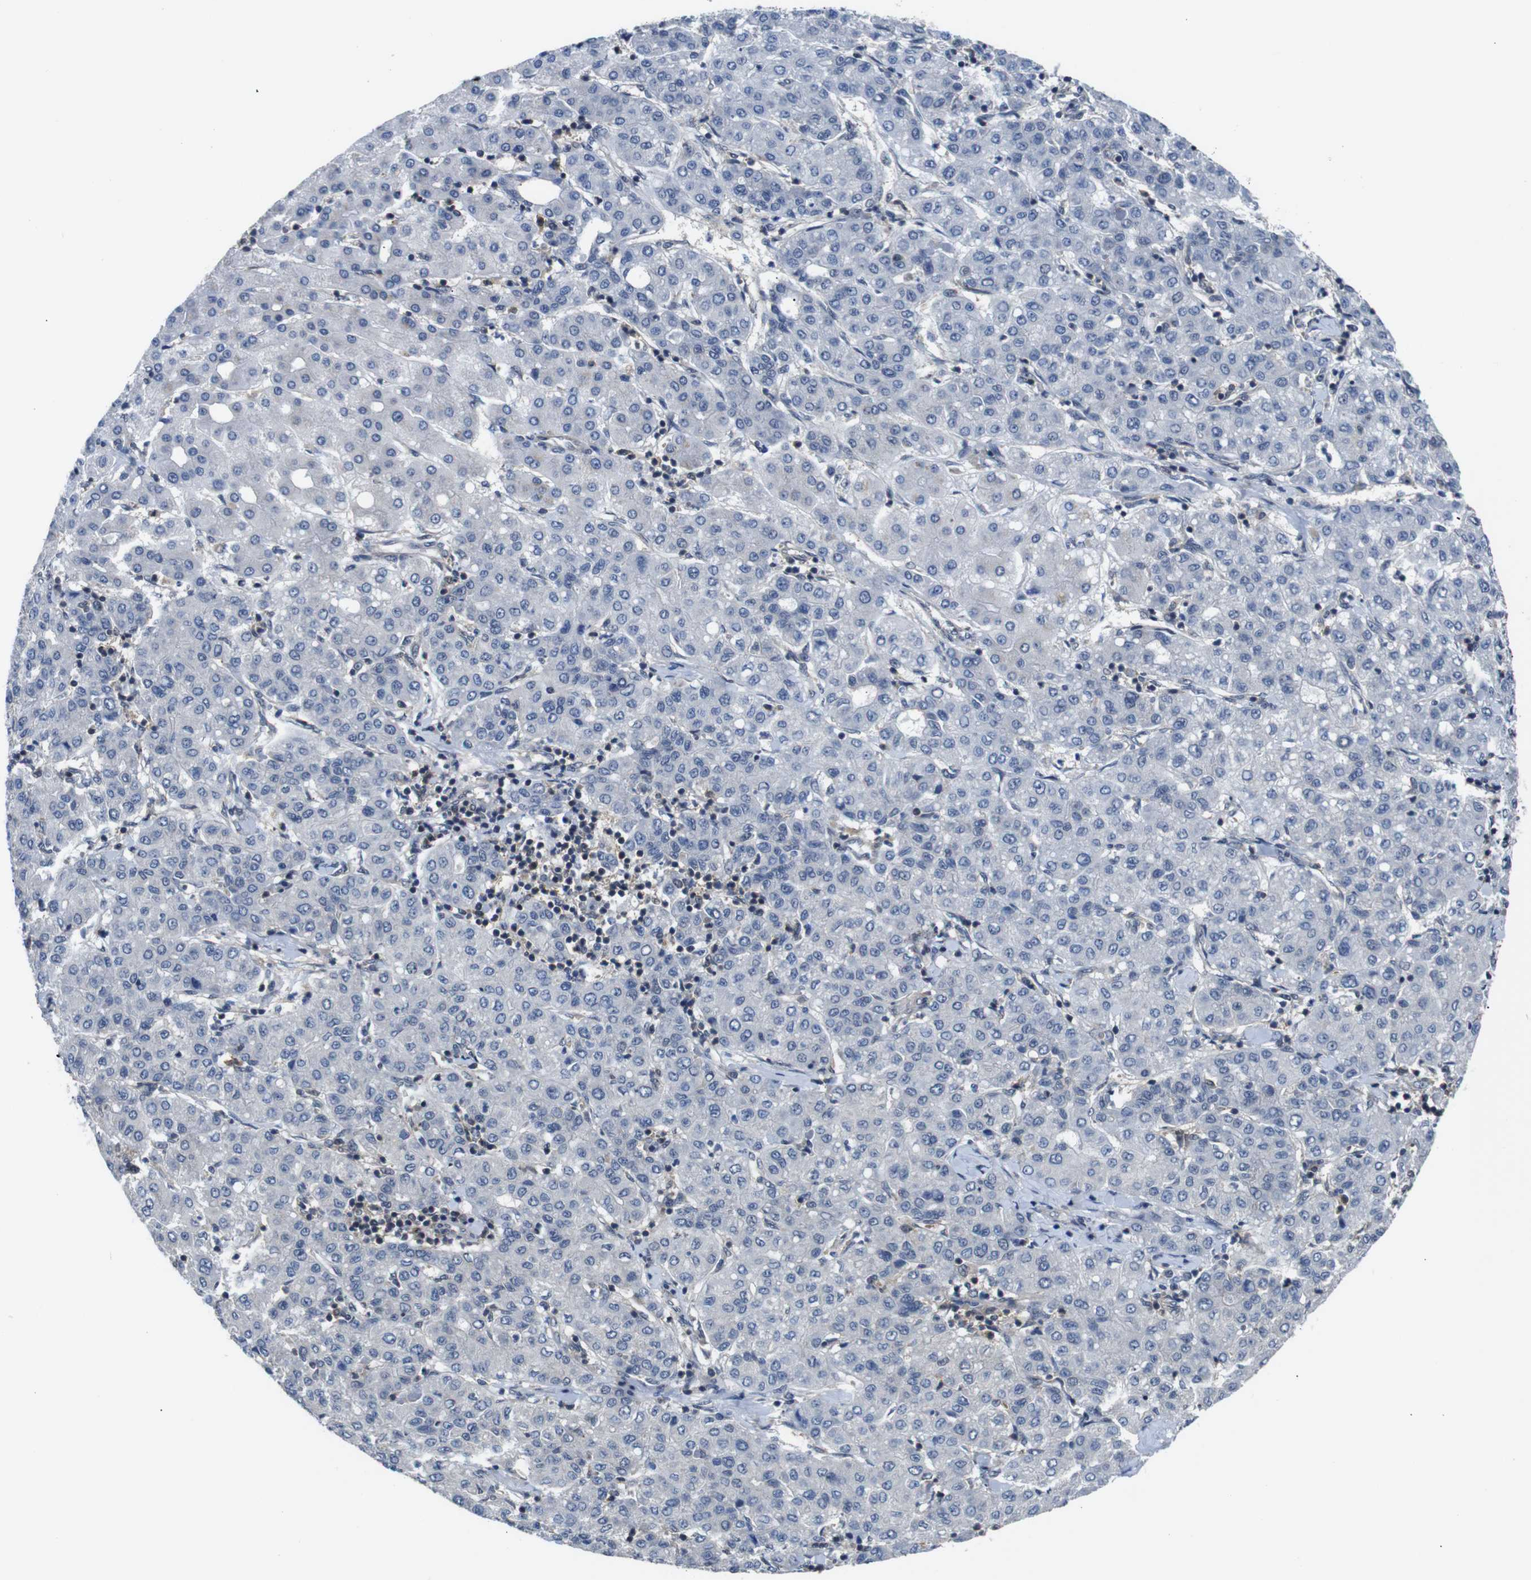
{"staining": {"intensity": "negative", "quantity": "none", "location": "none"}, "tissue": "liver cancer", "cell_type": "Tumor cells", "image_type": "cancer", "snomed": [{"axis": "morphology", "description": "Carcinoma, Hepatocellular, NOS"}, {"axis": "topography", "description": "Liver"}], "caption": "An immunohistochemistry image of hepatocellular carcinoma (liver) is shown. There is no staining in tumor cells of hepatocellular carcinoma (liver).", "gene": "UBXN1", "patient": {"sex": "male", "age": 65}}